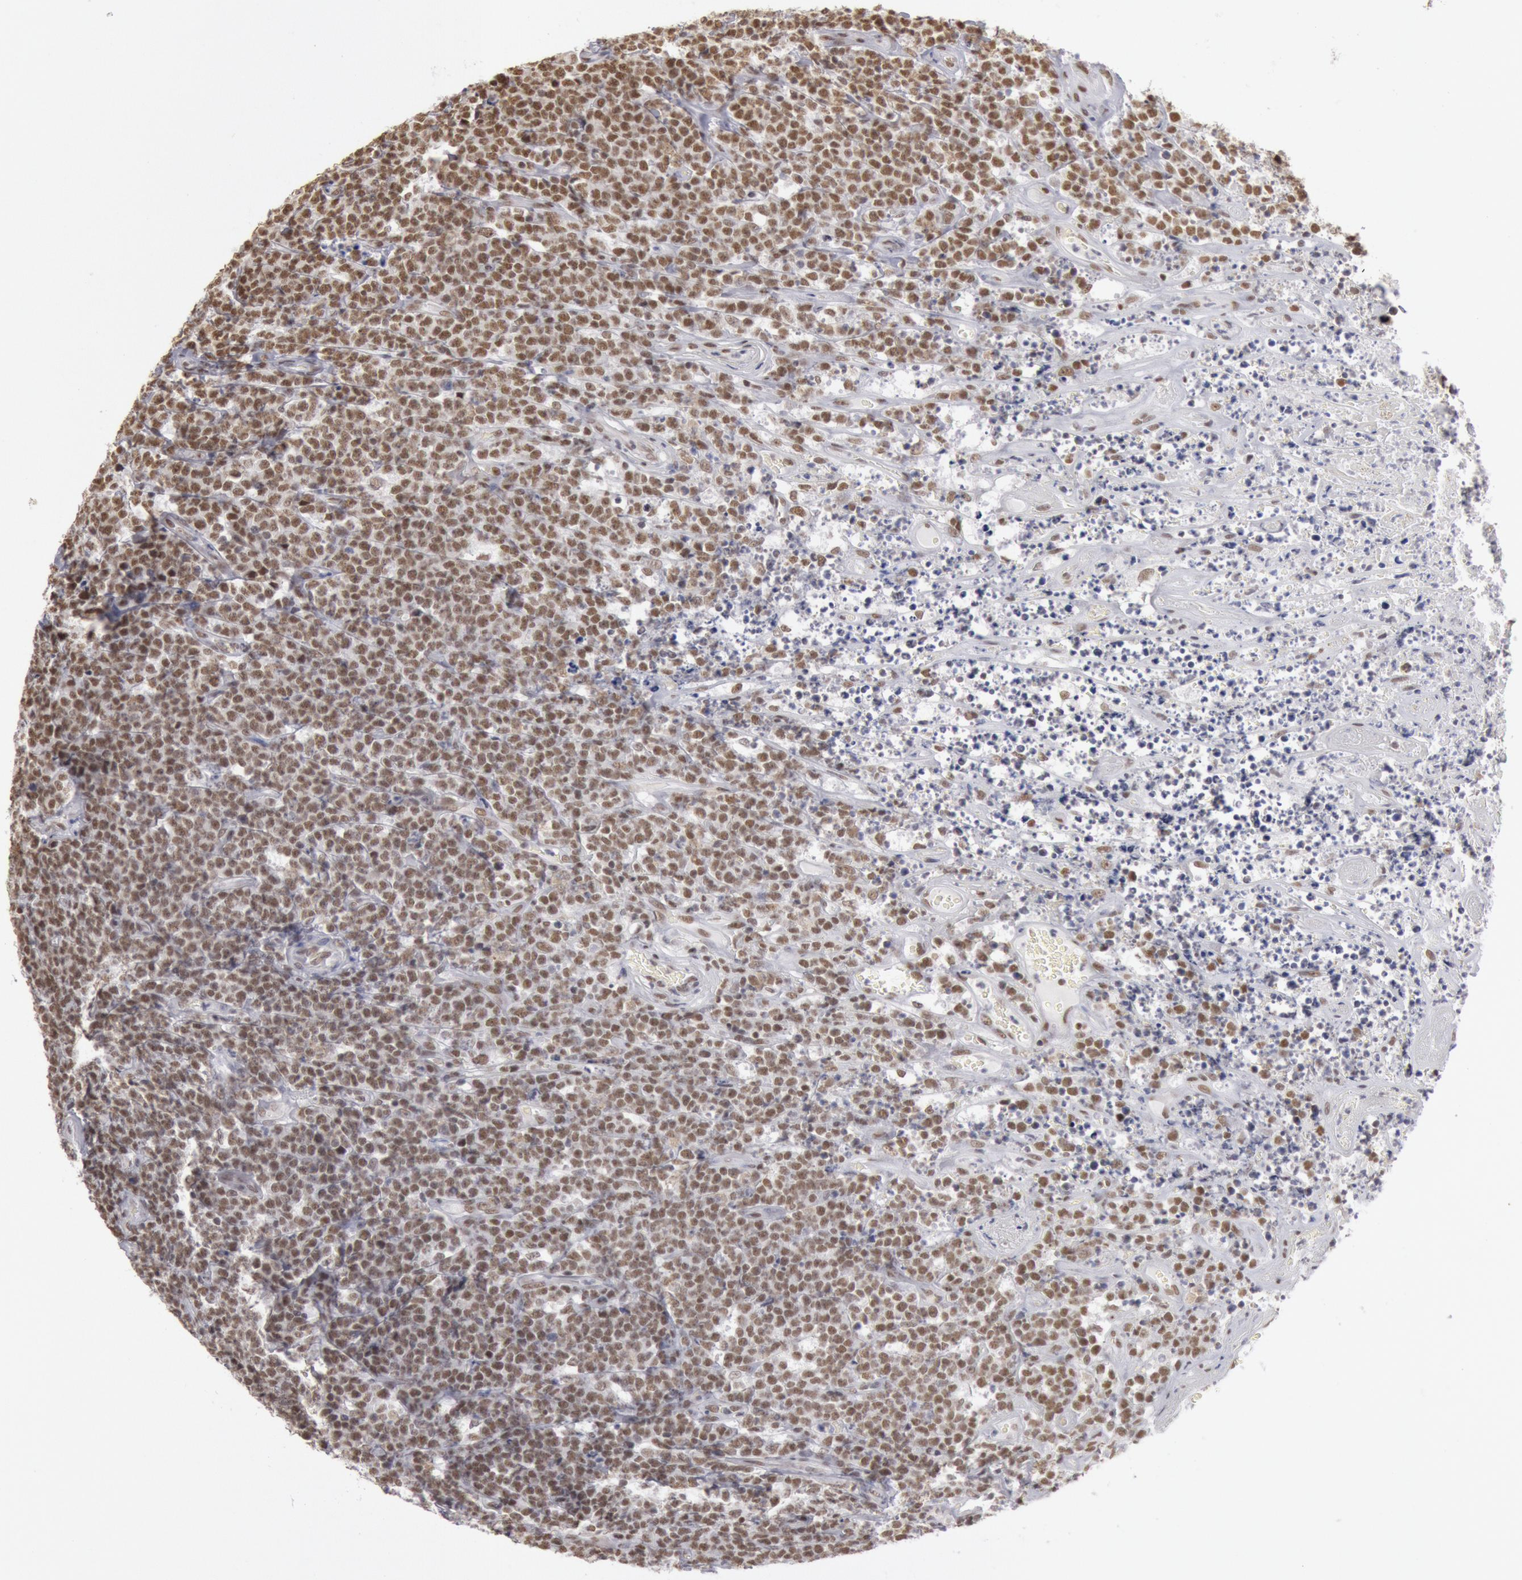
{"staining": {"intensity": "strong", "quantity": "25%-75%", "location": "nuclear"}, "tissue": "lymphoma", "cell_type": "Tumor cells", "image_type": "cancer", "snomed": [{"axis": "morphology", "description": "Malignant lymphoma, non-Hodgkin's type, High grade"}, {"axis": "topography", "description": "Small intestine"}, {"axis": "topography", "description": "Colon"}], "caption": "Human high-grade malignant lymphoma, non-Hodgkin's type stained with a protein marker demonstrates strong staining in tumor cells.", "gene": "ESS2", "patient": {"sex": "male", "age": 8}}